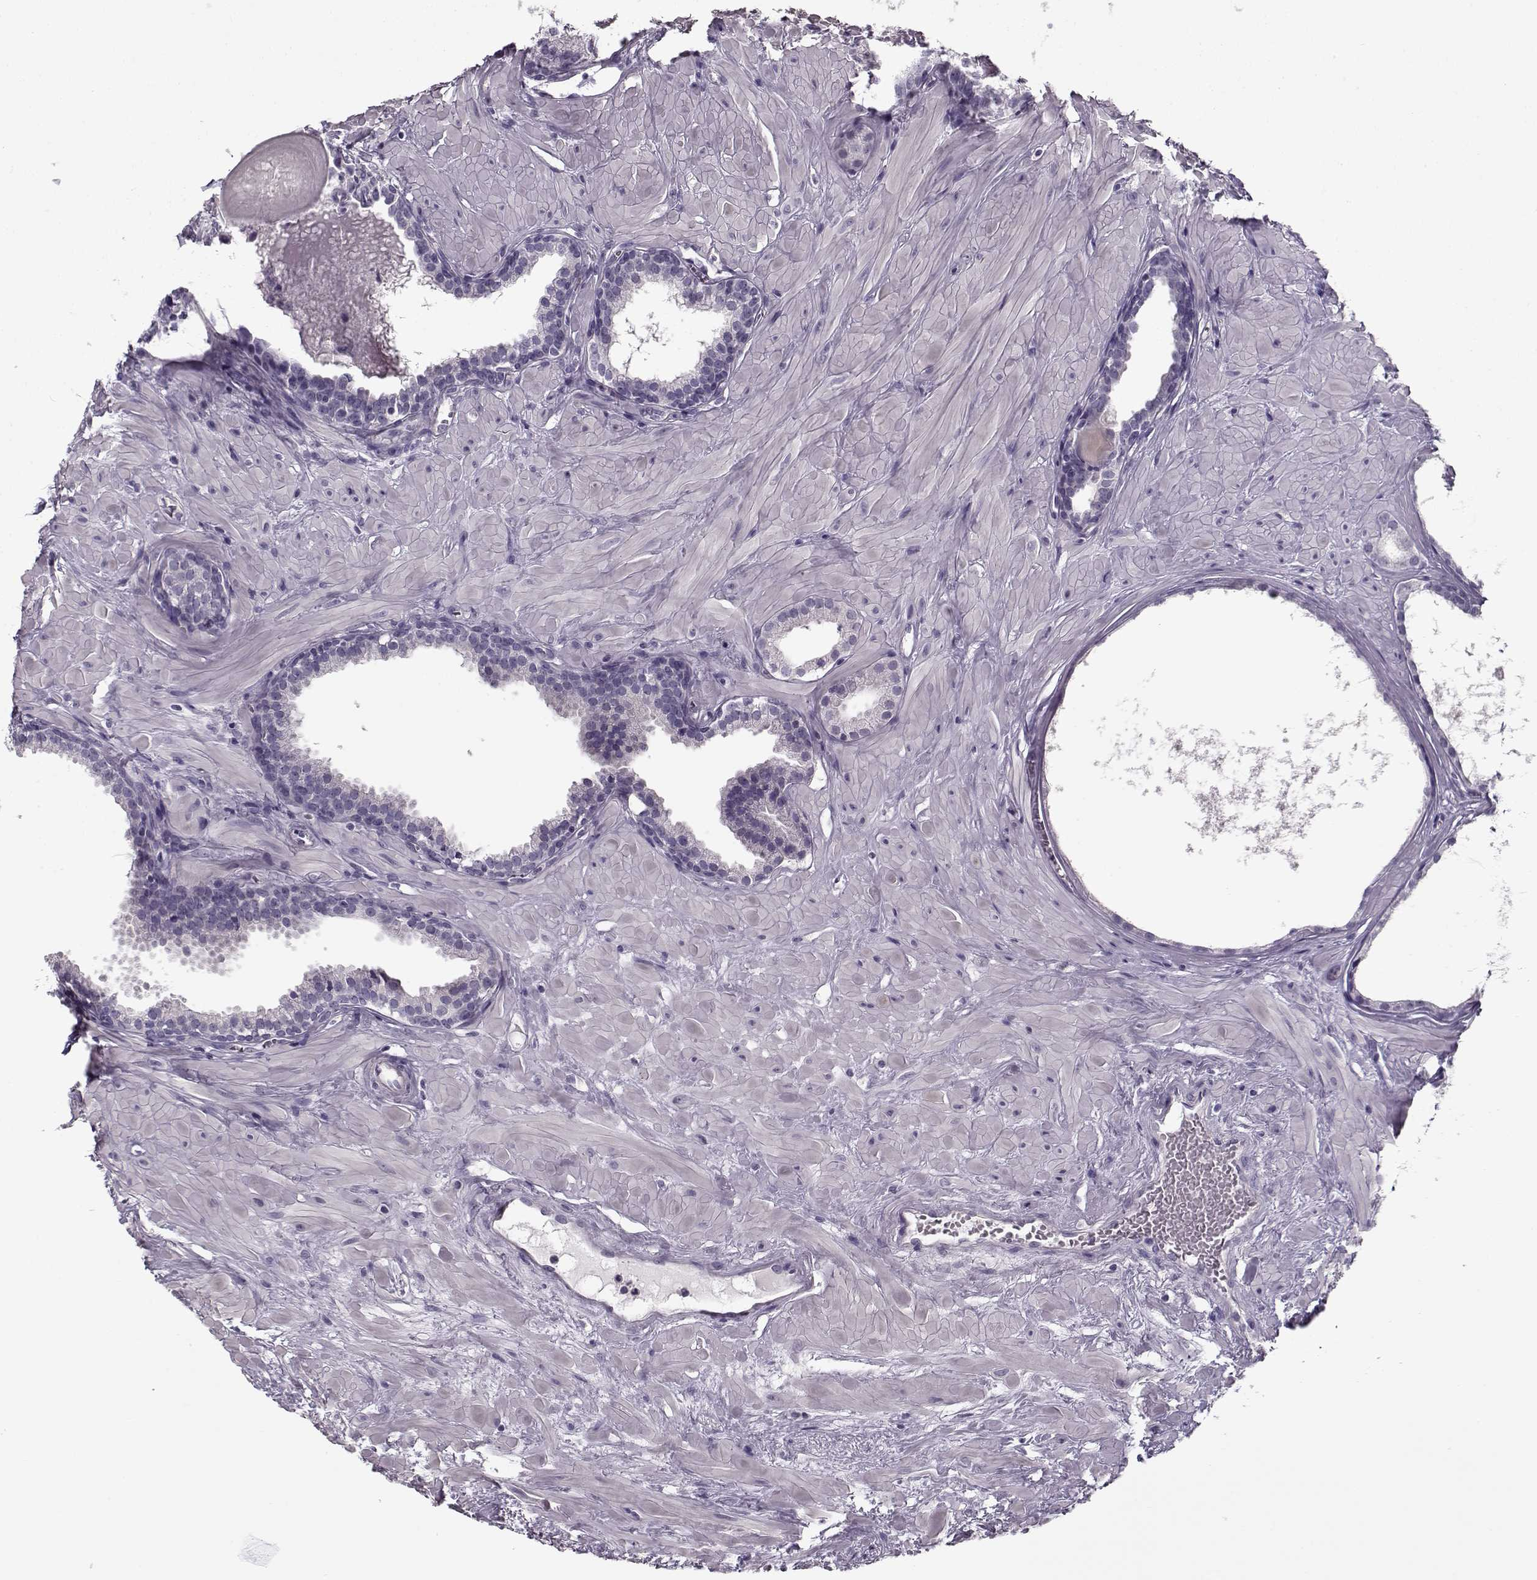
{"staining": {"intensity": "negative", "quantity": "none", "location": "none"}, "tissue": "prostate", "cell_type": "Glandular cells", "image_type": "normal", "snomed": [{"axis": "morphology", "description": "Normal tissue, NOS"}, {"axis": "topography", "description": "Prostate"}], "caption": "This micrograph is of unremarkable prostate stained with immunohistochemistry (IHC) to label a protein in brown with the nuclei are counter-stained blue. There is no staining in glandular cells.", "gene": "CCDC136", "patient": {"sex": "male", "age": 48}}